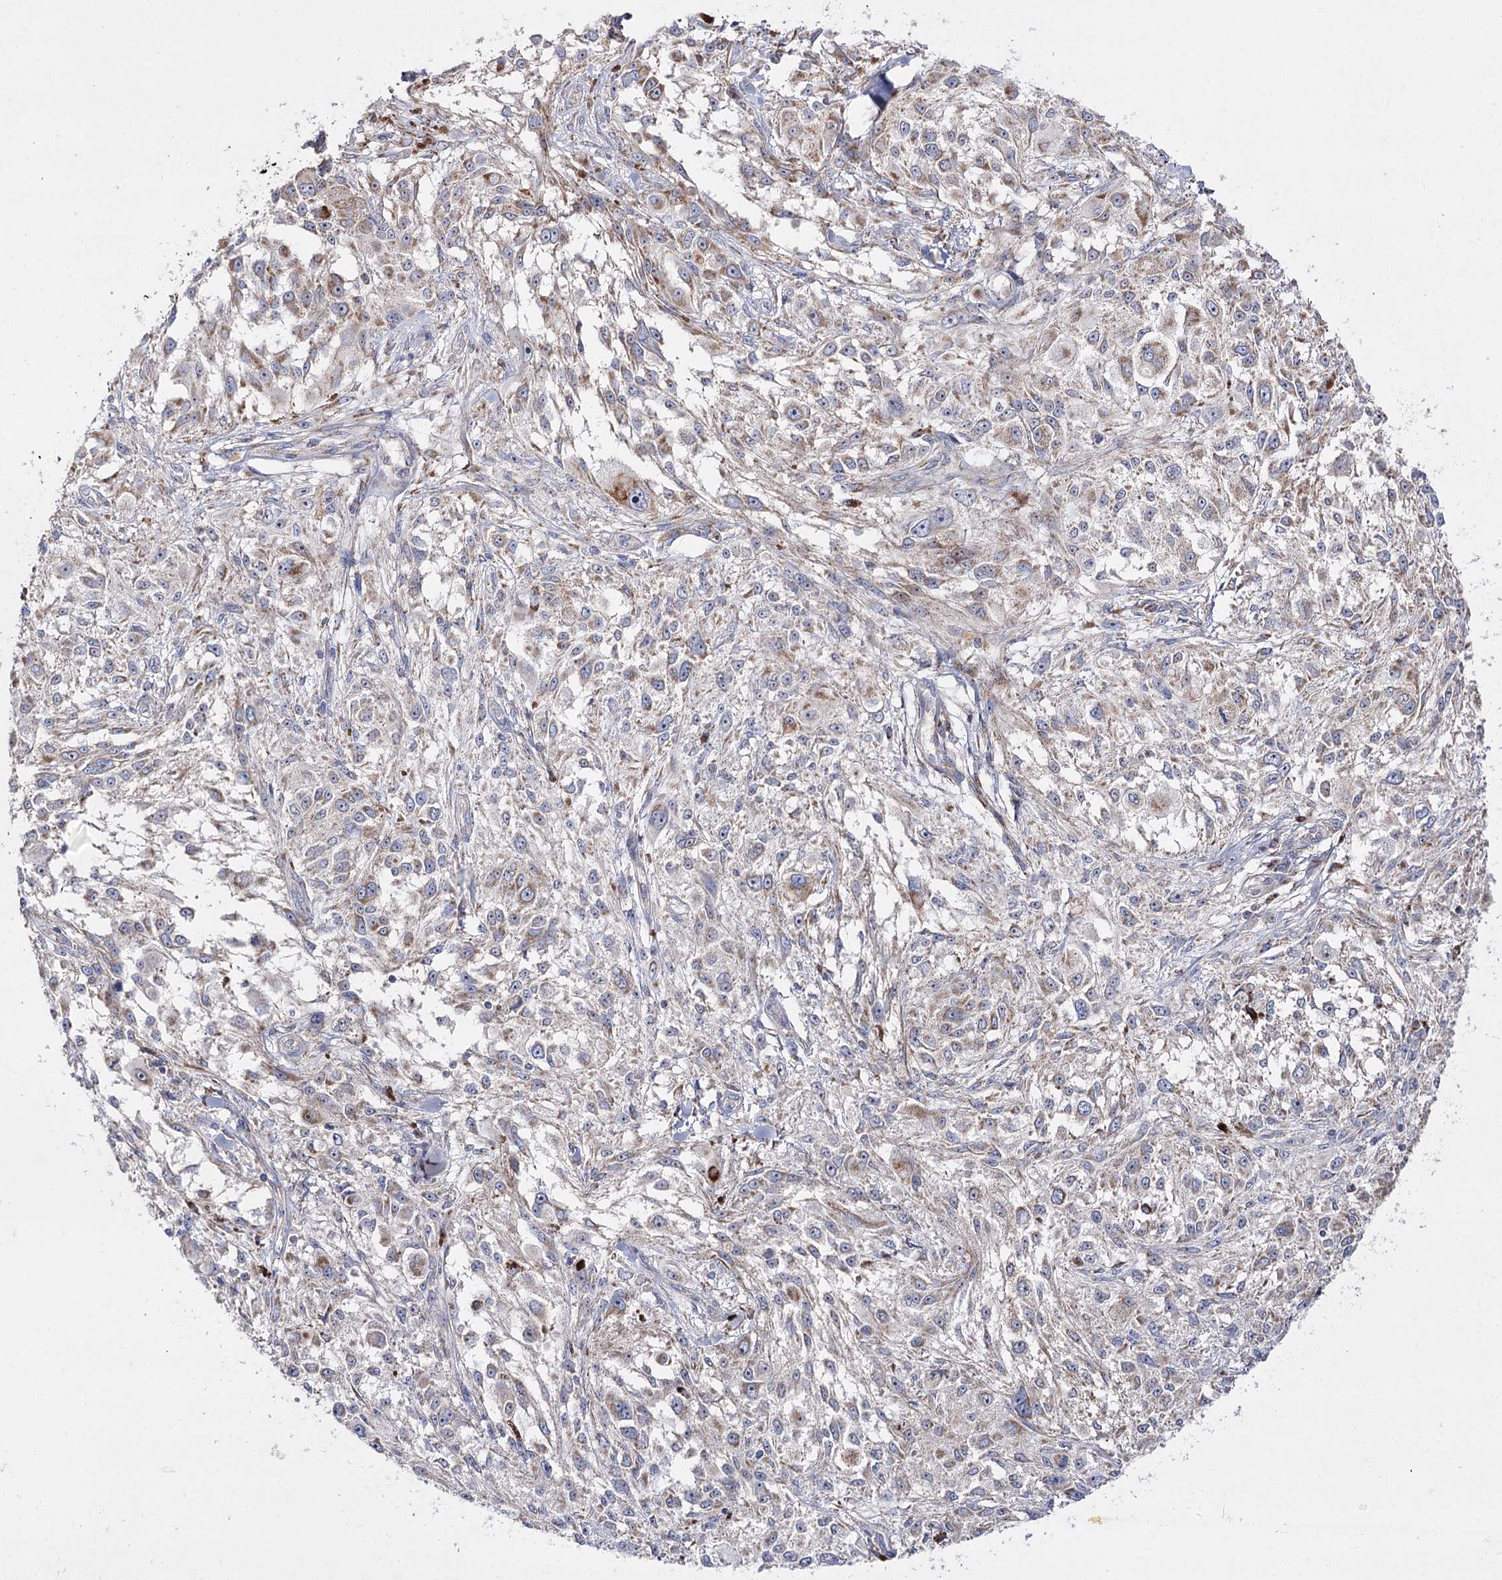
{"staining": {"intensity": "weak", "quantity": "25%-75%", "location": "cytoplasmic/membranous"}, "tissue": "melanoma", "cell_type": "Tumor cells", "image_type": "cancer", "snomed": [{"axis": "morphology", "description": "Necrosis, NOS"}, {"axis": "morphology", "description": "Malignant melanoma, NOS"}, {"axis": "topography", "description": "Skin"}], "caption": "High-magnification brightfield microscopy of malignant melanoma stained with DAB (brown) and counterstained with hematoxylin (blue). tumor cells exhibit weak cytoplasmic/membranous staining is present in about25%-75% of cells.", "gene": "NADK2", "patient": {"sex": "female", "age": 87}}